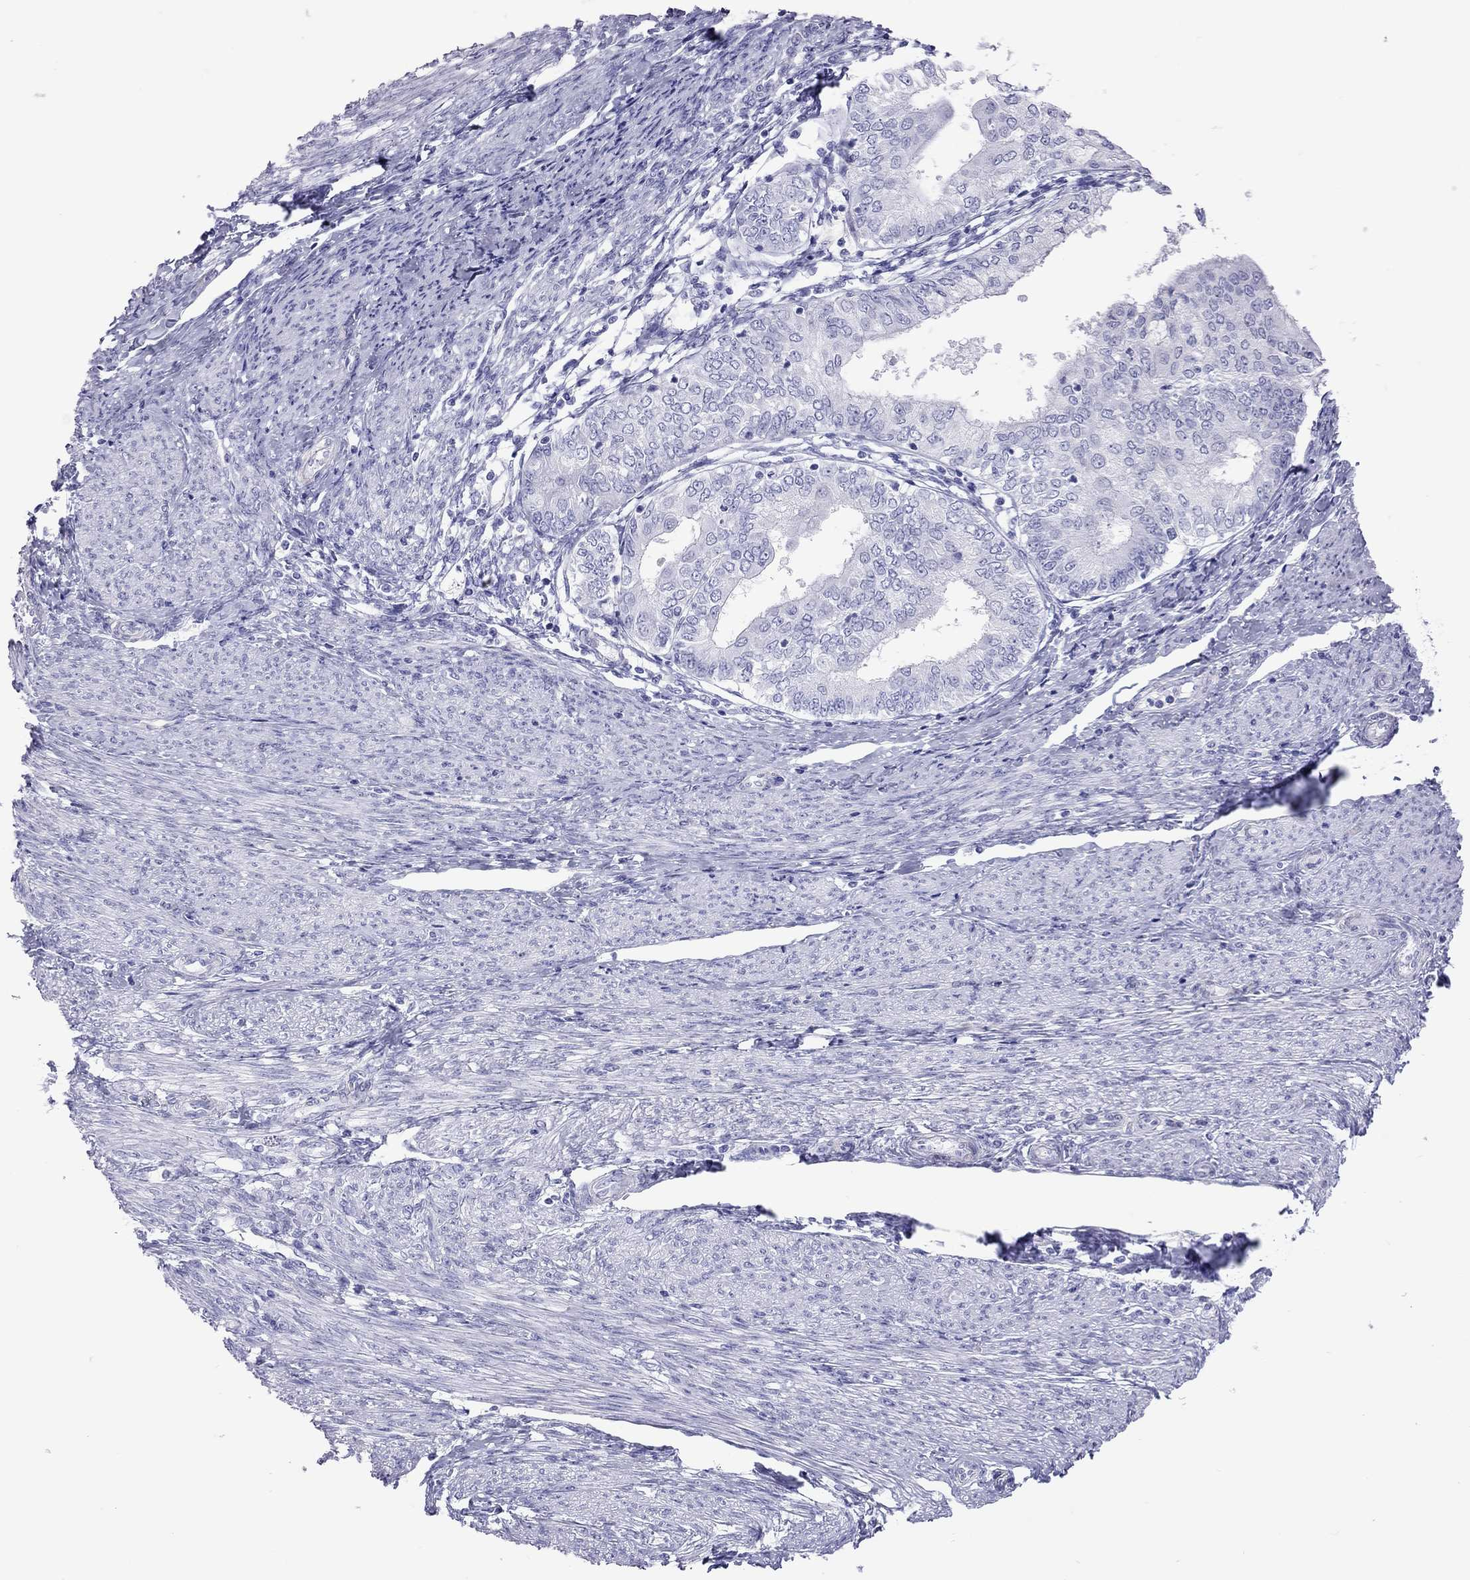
{"staining": {"intensity": "negative", "quantity": "none", "location": "none"}, "tissue": "endometrial cancer", "cell_type": "Tumor cells", "image_type": "cancer", "snomed": [{"axis": "morphology", "description": "Adenocarcinoma, NOS"}, {"axis": "topography", "description": "Endometrium"}], "caption": "Micrograph shows no significant protein staining in tumor cells of endometrial cancer (adenocarcinoma). Brightfield microscopy of immunohistochemistry (IHC) stained with DAB (brown) and hematoxylin (blue), captured at high magnification.", "gene": "STAG3", "patient": {"sex": "female", "age": 68}}